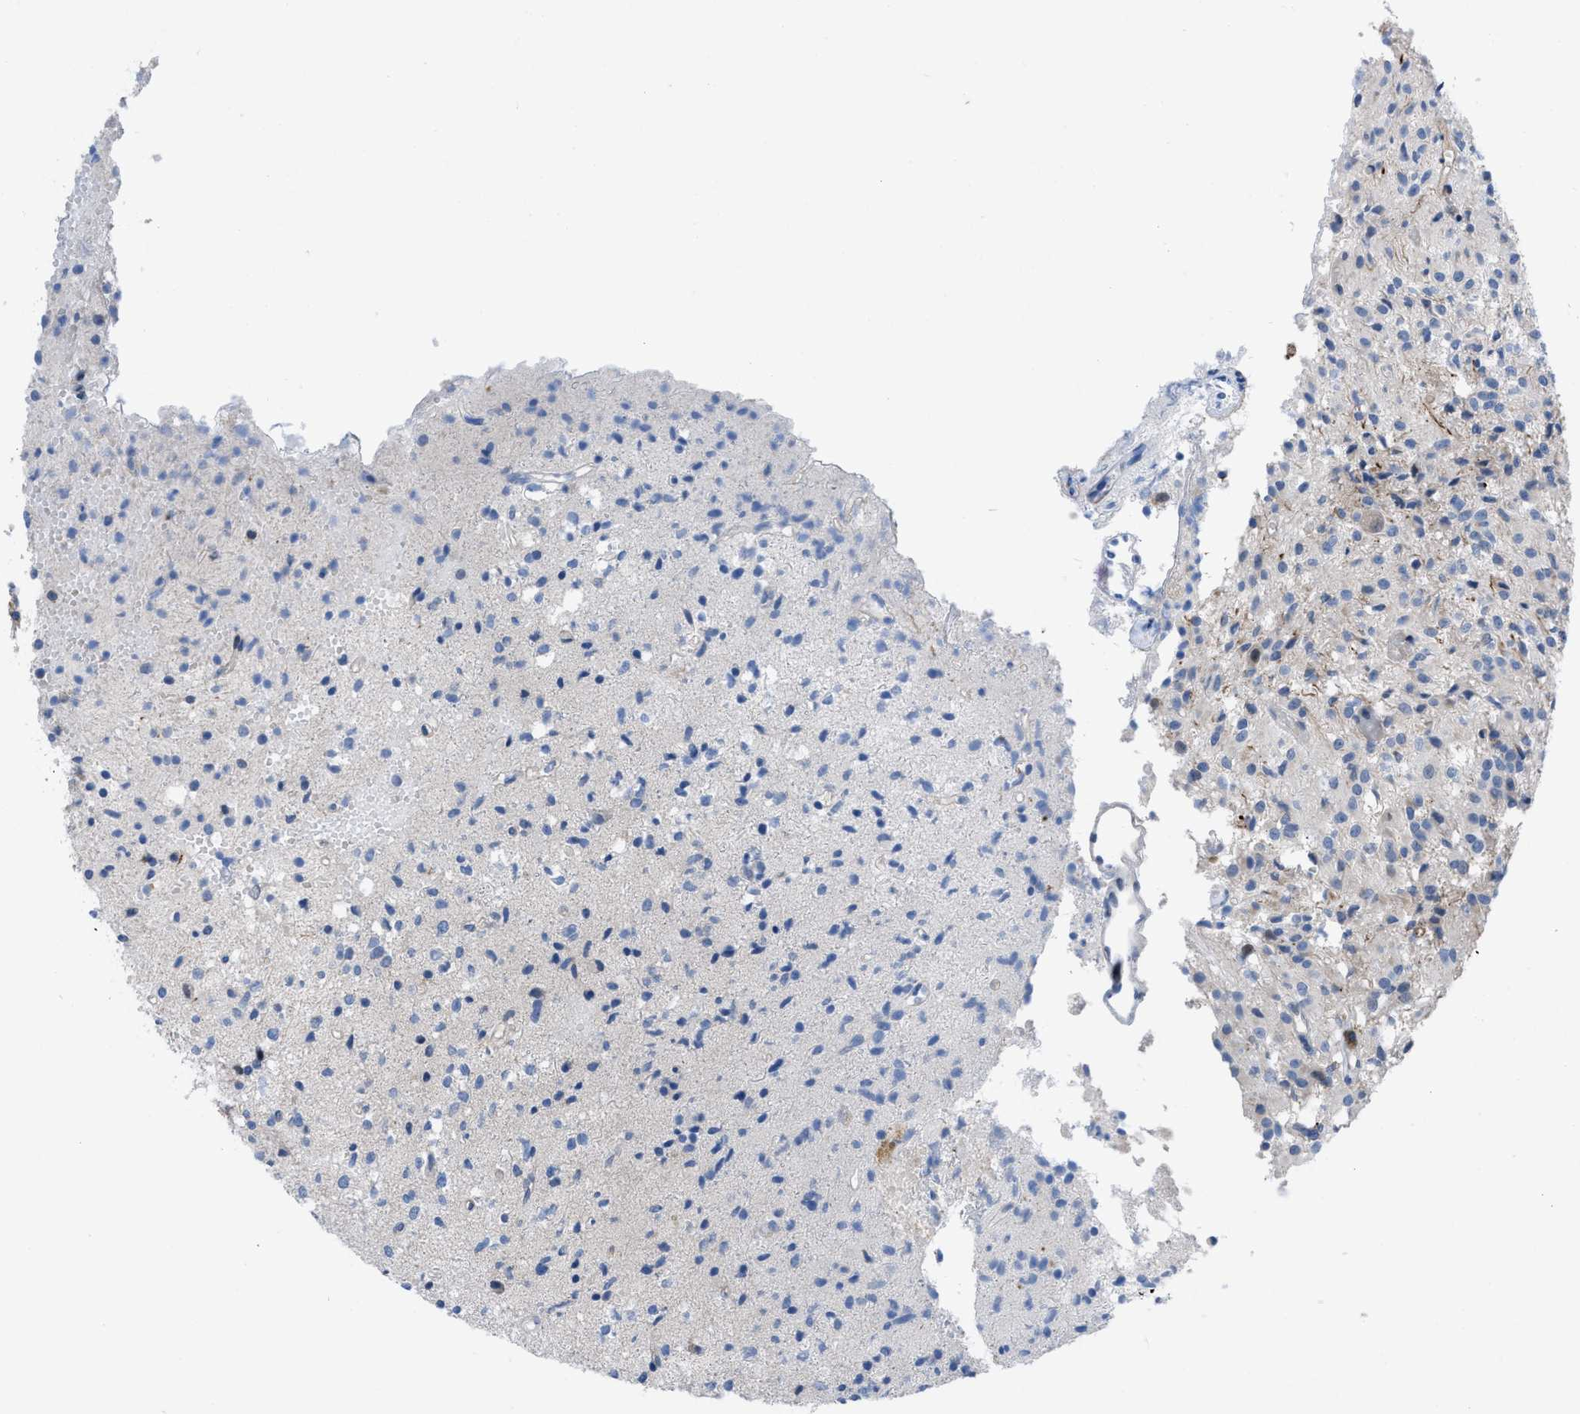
{"staining": {"intensity": "negative", "quantity": "none", "location": "none"}, "tissue": "glioma", "cell_type": "Tumor cells", "image_type": "cancer", "snomed": [{"axis": "morphology", "description": "Glioma, malignant, High grade"}, {"axis": "topography", "description": "Brain"}], "caption": "An immunohistochemistry (IHC) photomicrograph of malignant high-grade glioma is shown. There is no staining in tumor cells of malignant high-grade glioma.", "gene": "IL17RE", "patient": {"sex": "female", "age": 59}}